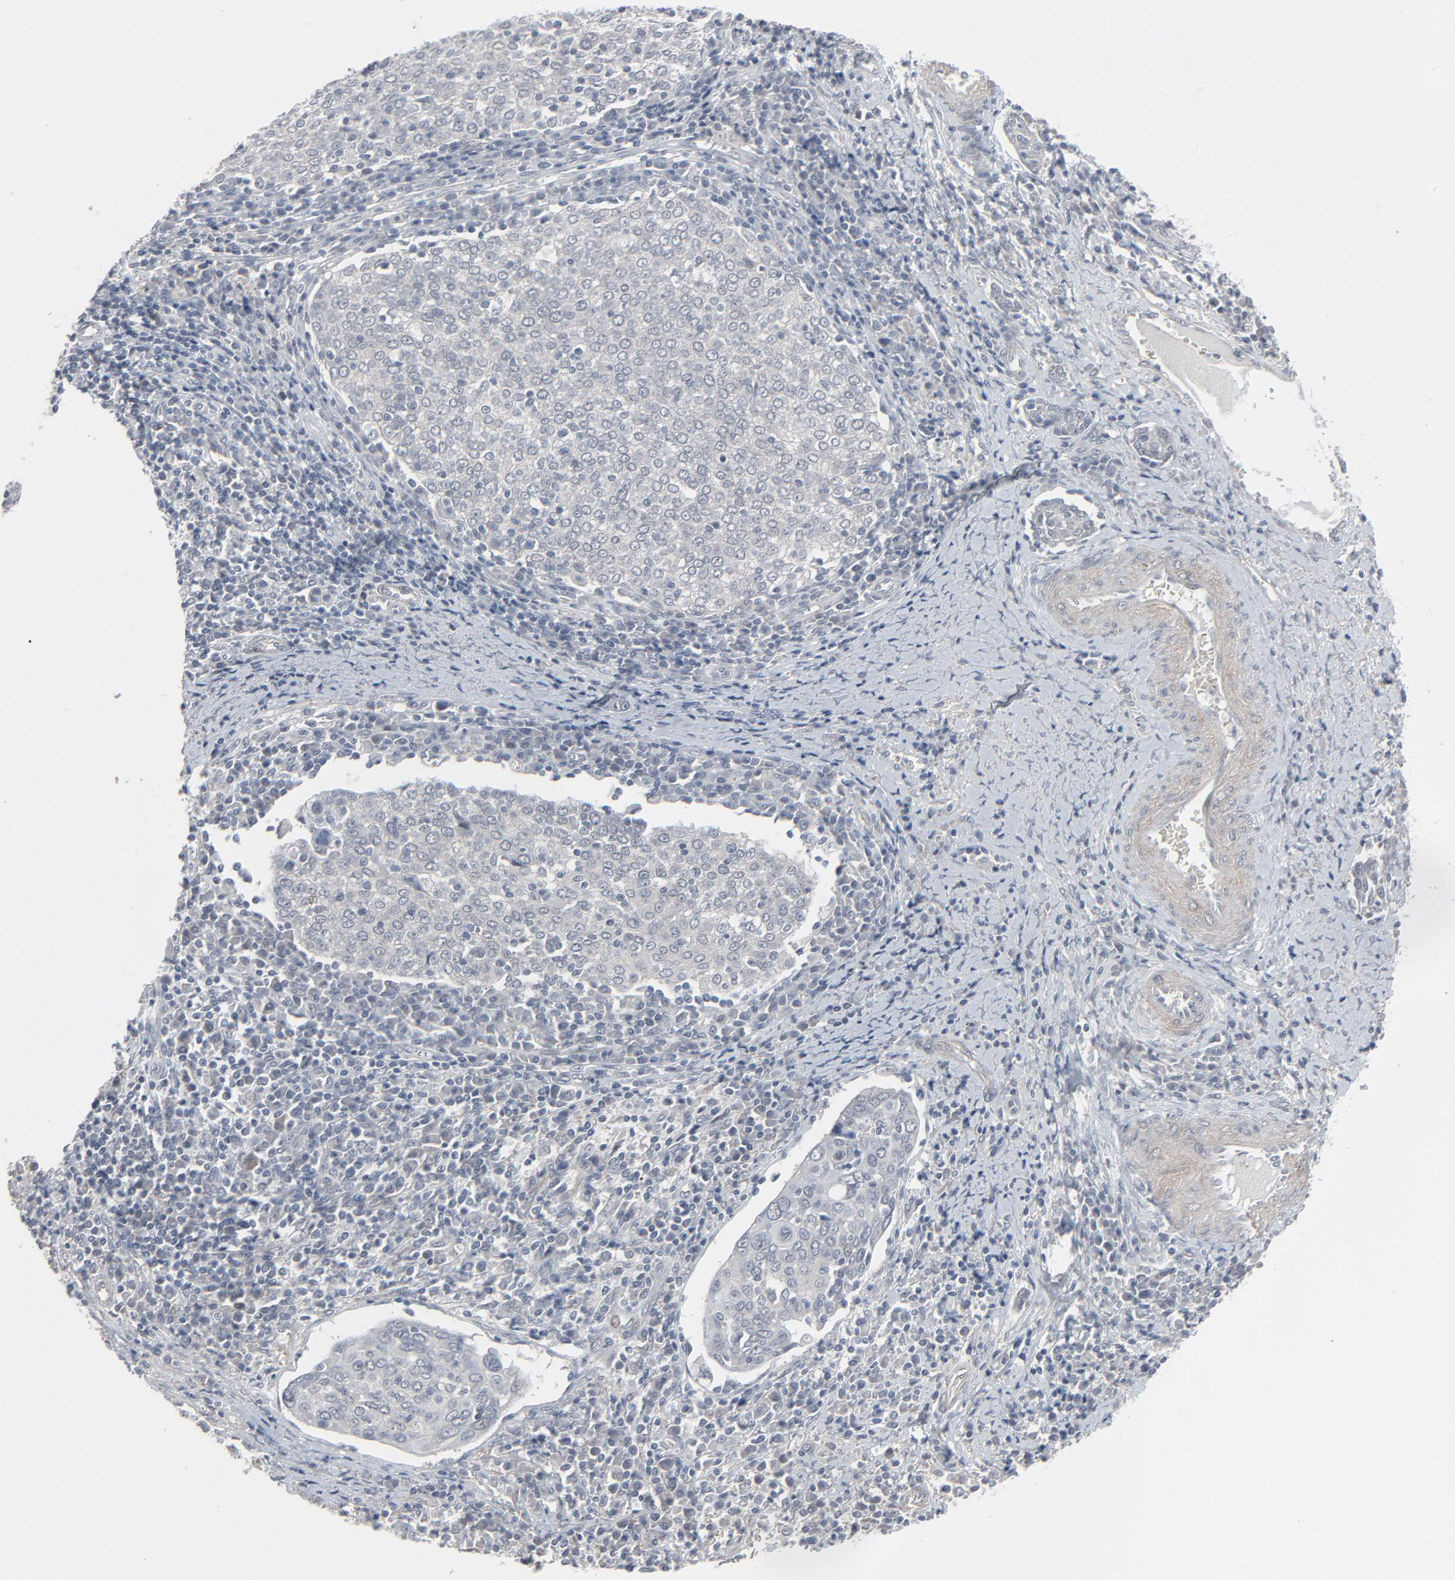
{"staining": {"intensity": "negative", "quantity": "none", "location": "none"}, "tissue": "cervical cancer", "cell_type": "Tumor cells", "image_type": "cancer", "snomed": [{"axis": "morphology", "description": "Squamous cell carcinoma, NOS"}, {"axis": "topography", "description": "Cervix"}], "caption": "The micrograph exhibits no significant expression in tumor cells of squamous cell carcinoma (cervical).", "gene": "NEUROD1", "patient": {"sex": "female", "age": 40}}